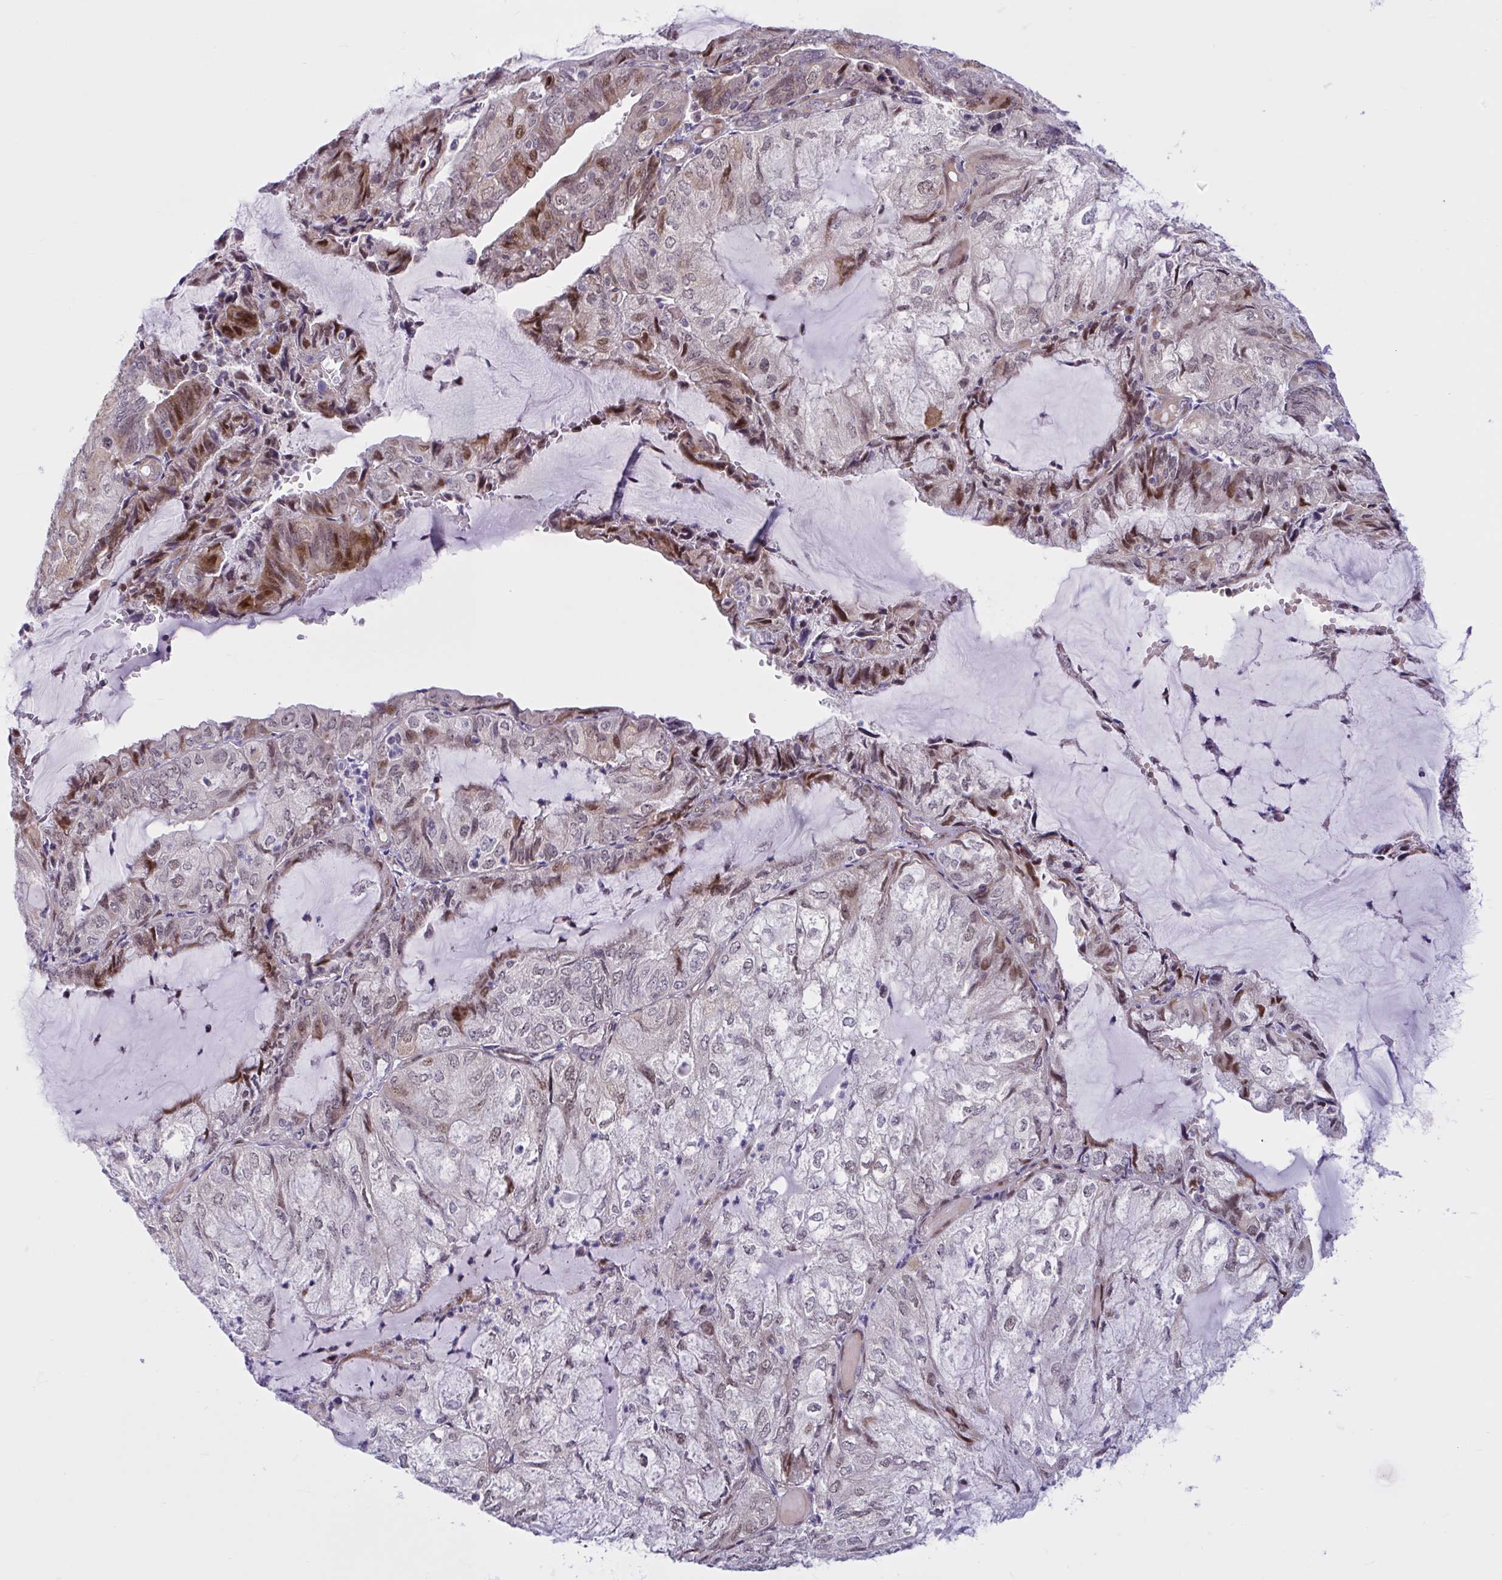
{"staining": {"intensity": "moderate", "quantity": "25%-75%", "location": "cytoplasmic/membranous,nuclear"}, "tissue": "endometrial cancer", "cell_type": "Tumor cells", "image_type": "cancer", "snomed": [{"axis": "morphology", "description": "Adenocarcinoma, NOS"}, {"axis": "topography", "description": "Endometrium"}], "caption": "Endometrial cancer (adenocarcinoma) stained with a brown dye reveals moderate cytoplasmic/membranous and nuclear positive positivity in approximately 25%-75% of tumor cells.", "gene": "RBL1", "patient": {"sex": "female", "age": 81}}